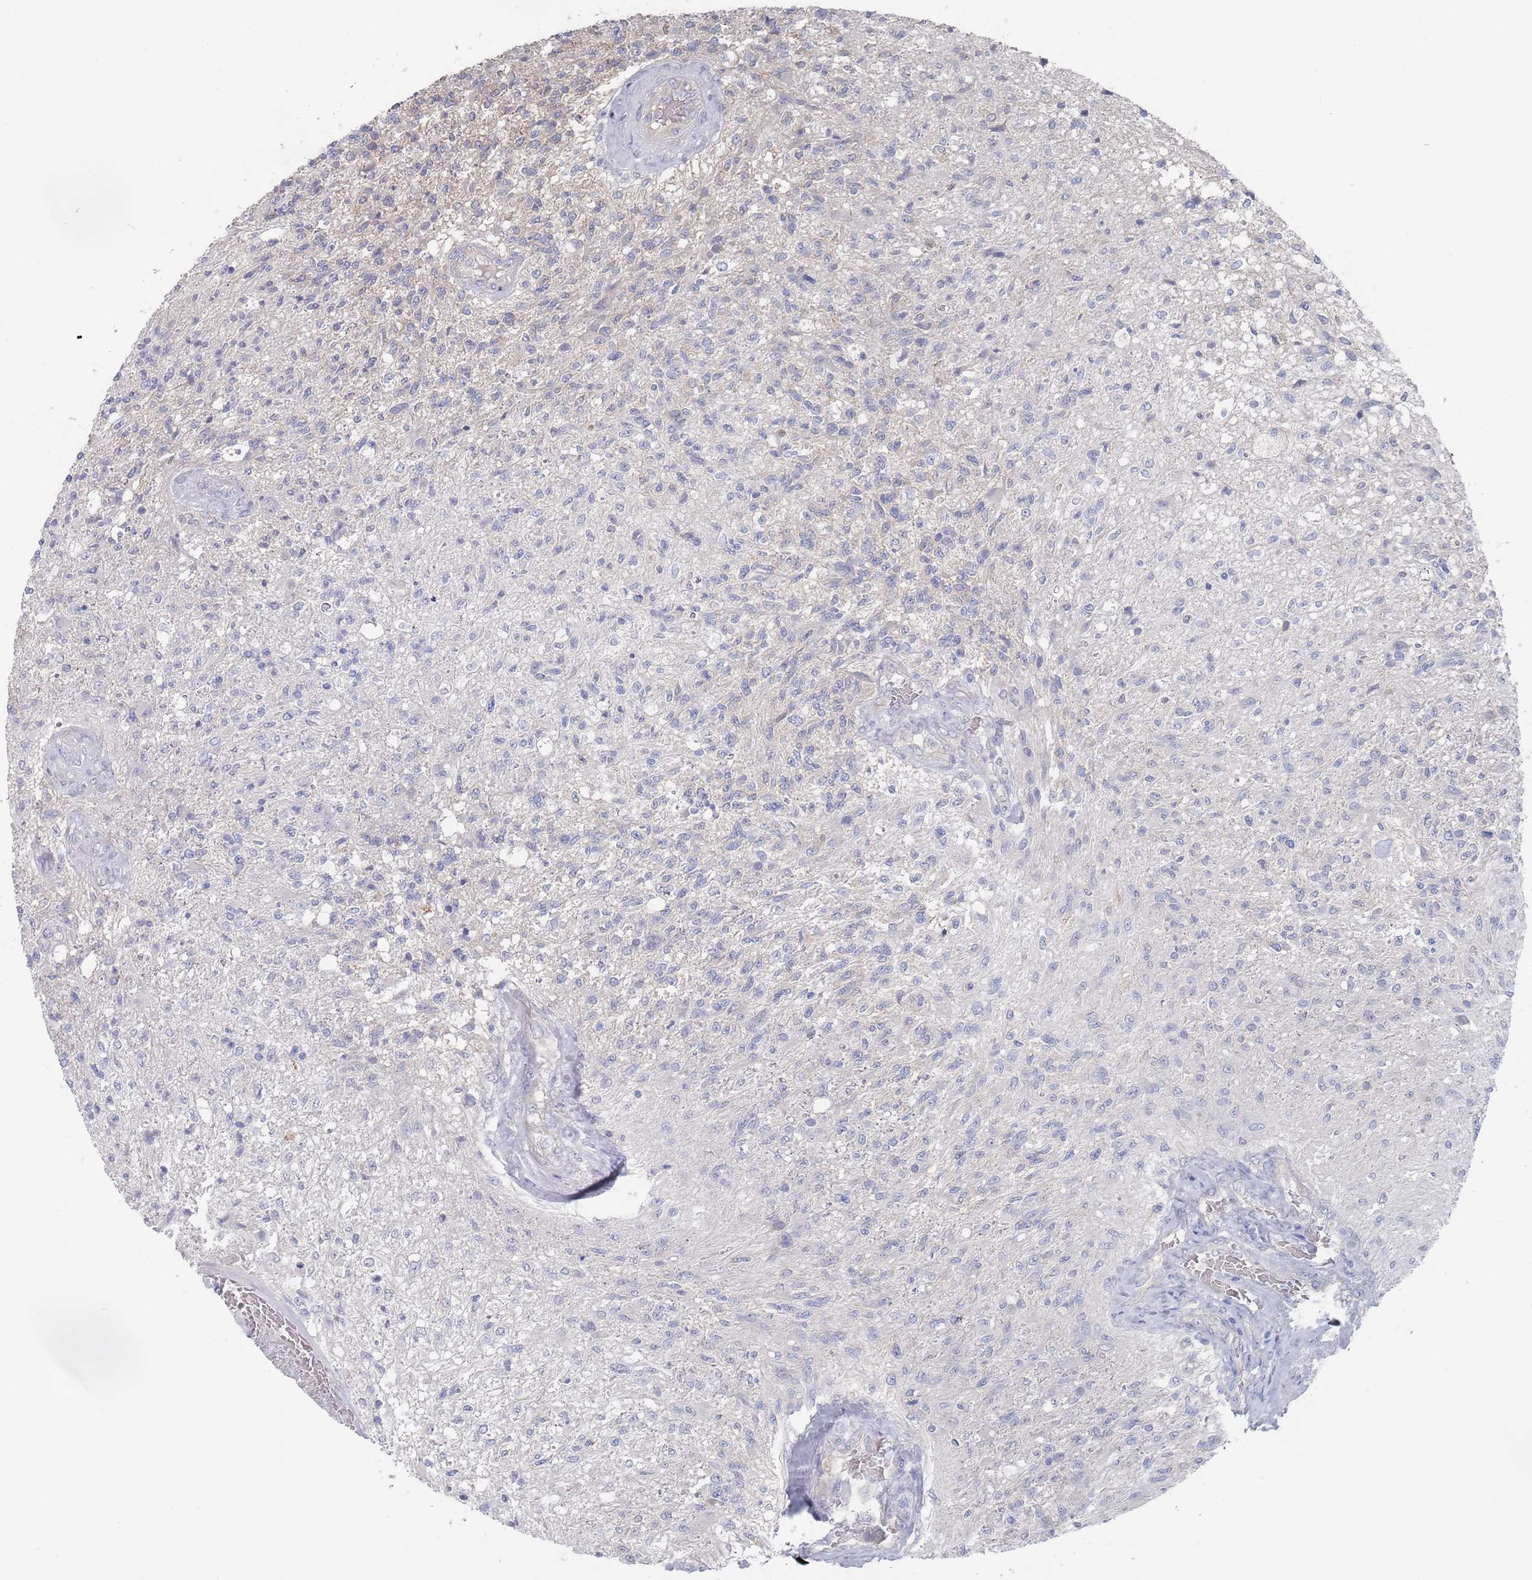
{"staining": {"intensity": "negative", "quantity": "none", "location": "none"}, "tissue": "glioma", "cell_type": "Tumor cells", "image_type": "cancer", "snomed": [{"axis": "morphology", "description": "Glioma, malignant, High grade"}, {"axis": "topography", "description": "Brain"}], "caption": "An immunohistochemistry (IHC) image of glioma is shown. There is no staining in tumor cells of glioma.", "gene": "TMCO3", "patient": {"sex": "male", "age": 56}}